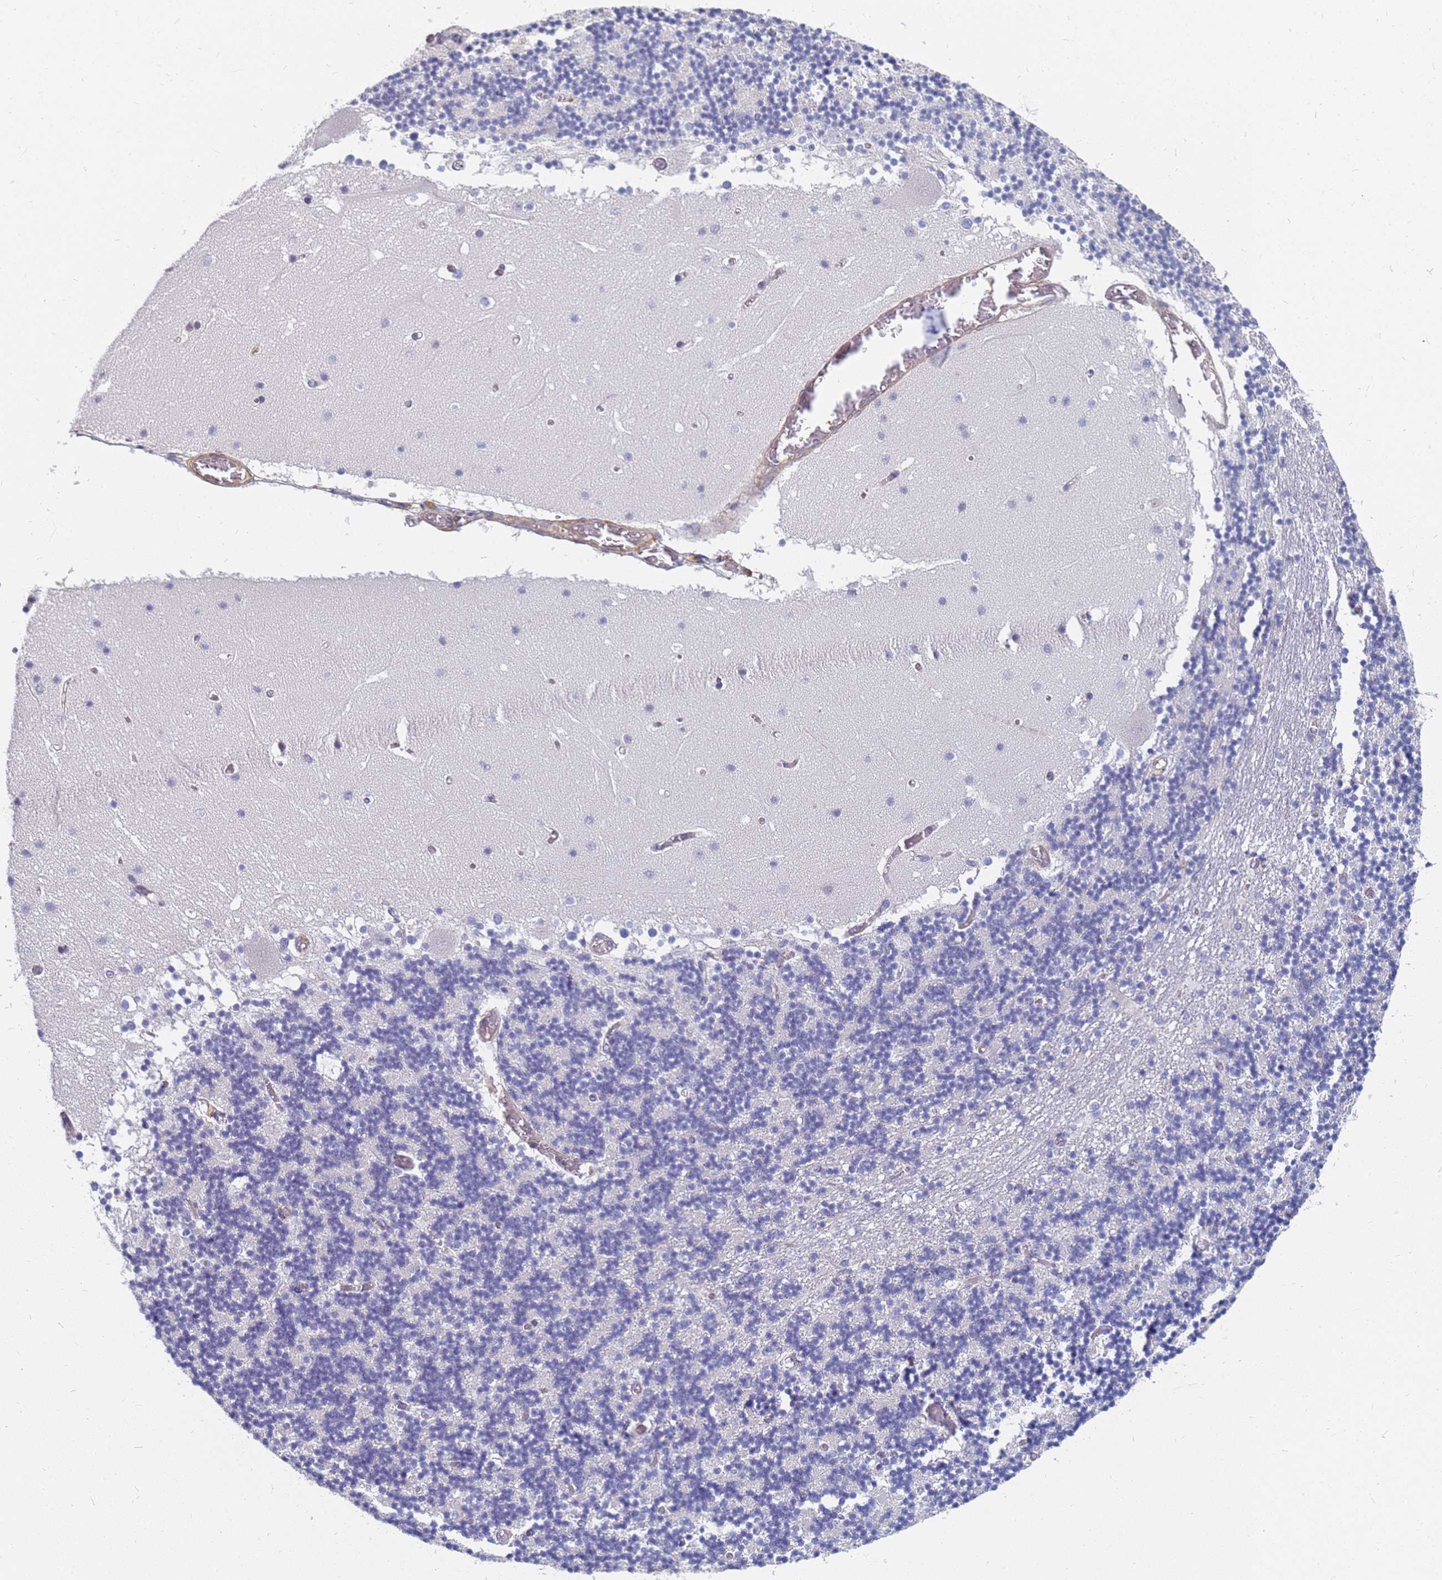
{"staining": {"intensity": "negative", "quantity": "none", "location": "none"}, "tissue": "cerebellum", "cell_type": "Cells in granular layer", "image_type": "normal", "snomed": [{"axis": "morphology", "description": "Normal tissue, NOS"}, {"axis": "topography", "description": "Cerebellum"}], "caption": "This is an immunohistochemistry (IHC) photomicrograph of unremarkable cerebellum. There is no staining in cells in granular layer.", "gene": "FAM166B", "patient": {"sex": "female", "age": 28}}